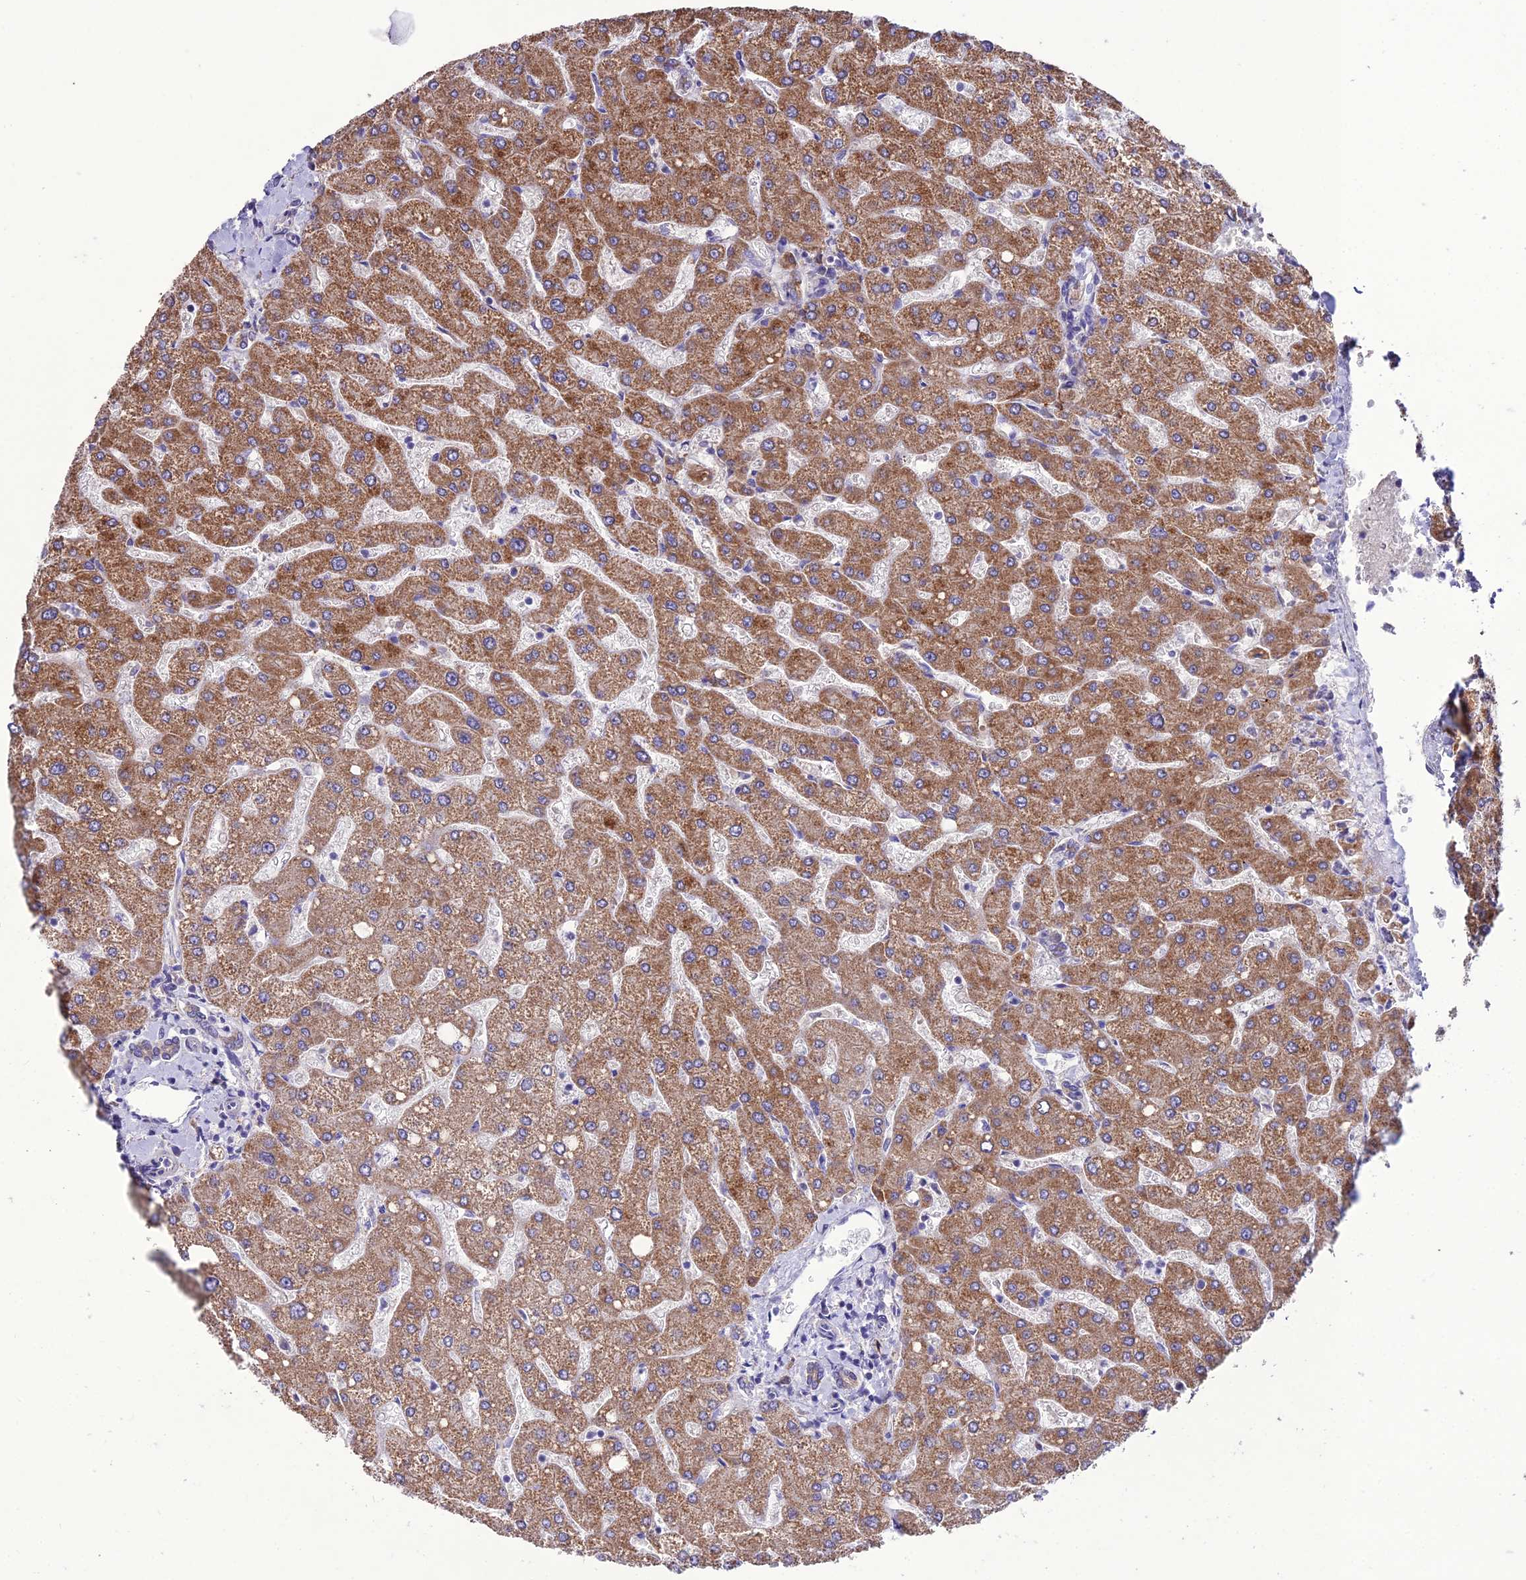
{"staining": {"intensity": "weak", "quantity": "25%-75%", "location": "cytoplasmic/membranous"}, "tissue": "liver", "cell_type": "Cholangiocytes", "image_type": "normal", "snomed": [{"axis": "morphology", "description": "Normal tissue, NOS"}, {"axis": "topography", "description": "Liver"}], "caption": "DAB immunohistochemical staining of unremarkable human liver reveals weak cytoplasmic/membranous protein expression in about 25%-75% of cholangiocytes.", "gene": "HOGA1", "patient": {"sex": "male", "age": 55}}